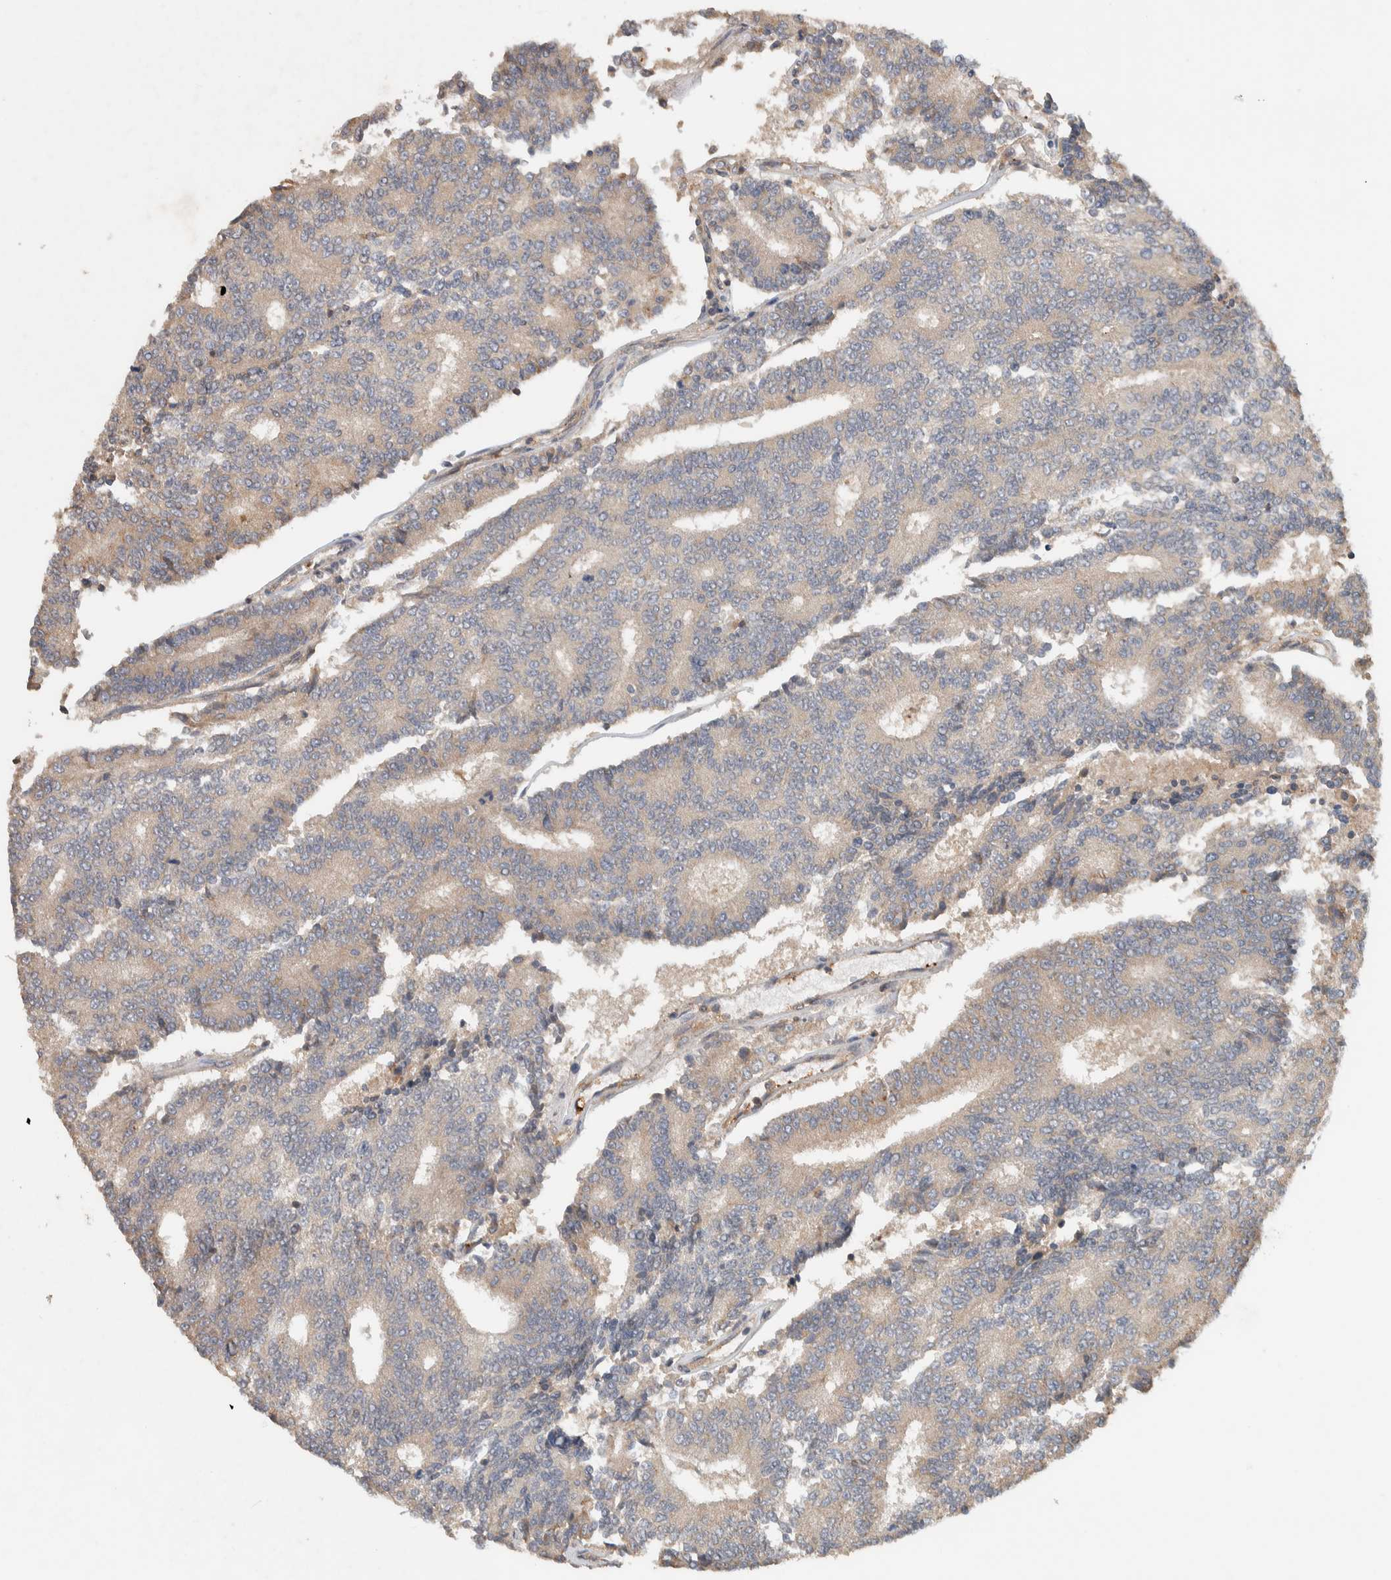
{"staining": {"intensity": "weak", "quantity": "25%-75%", "location": "cytoplasmic/membranous"}, "tissue": "prostate cancer", "cell_type": "Tumor cells", "image_type": "cancer", "snomed": [{"axis": "morphology", "description": "Normal tissue, NOS"}, {"axis": "morphology", "description": "Adenocarcinoma, High grade"}, {"axis": "topography", "description": "Prostate"}, {"axis": "topography", "description": "Seminal veicle"}], "caption": "A photomicrograph of human prostate cancer stained for a protein exhibits weak cytoplasmic/membranous brown staining in tumor cells.", "gene": "DEPTOR", "patient": {"sex": "male", "age": 55}}